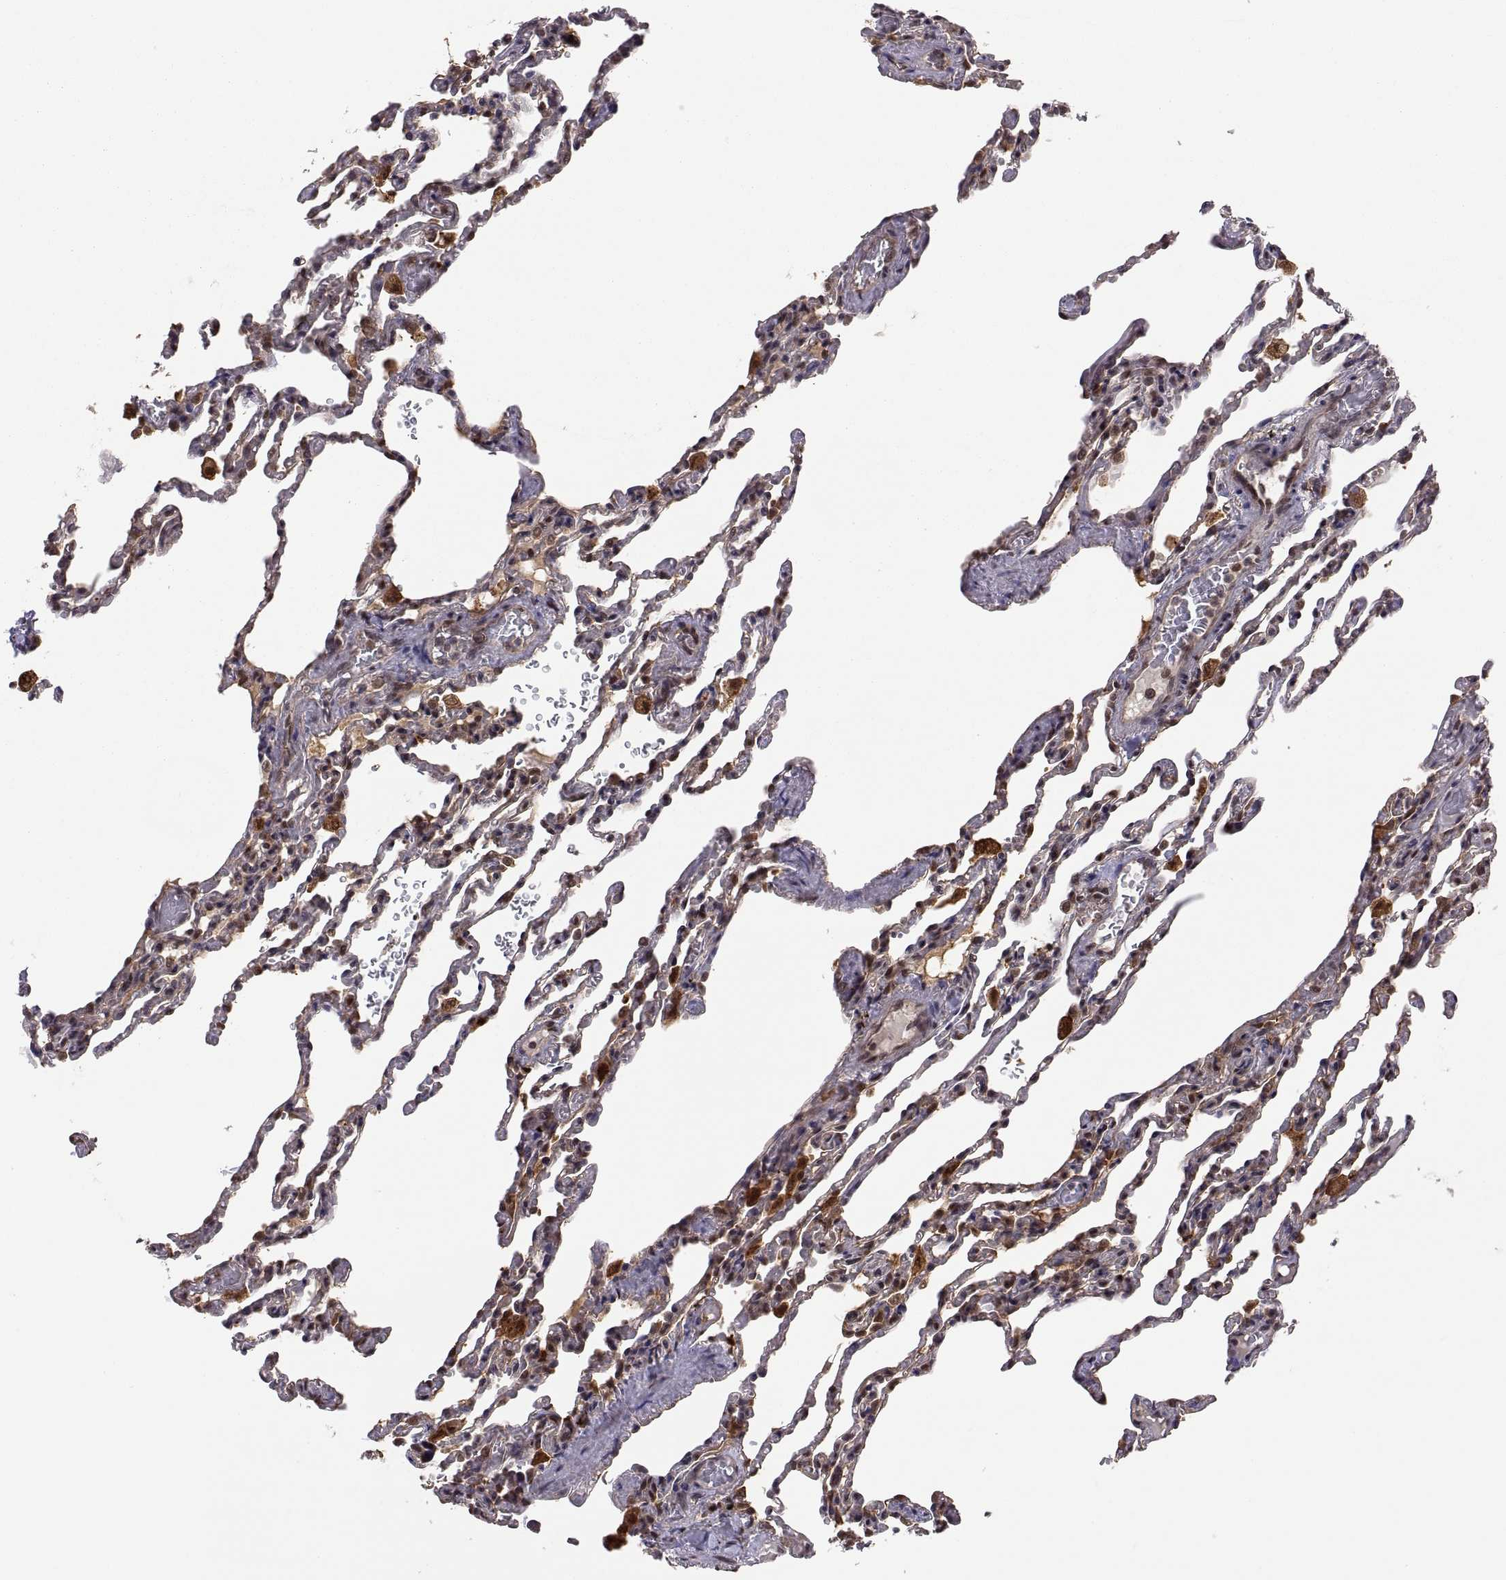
{"staining": {"intensity": "weak", "quantity": "25%-75%", "location": "cytoplasmic/membranous"}, "tissue": "lung", "cell_type": "Alveolar cells", "image_type": "normal", "snomed": [{"axis": "morphology", "description": "Normal tissue, NOS"}, {"axis": "topography", "description": "Lung"}], "caption": "Immunohistochemical staining of benign lung exhibits 25%-75% levels of weak cytoplasmic/membranous protein expression in approximately 25%-75% of alveolar cells.", "gene": "PSMC2", "patient": {"sex": "female", "age": 43}}